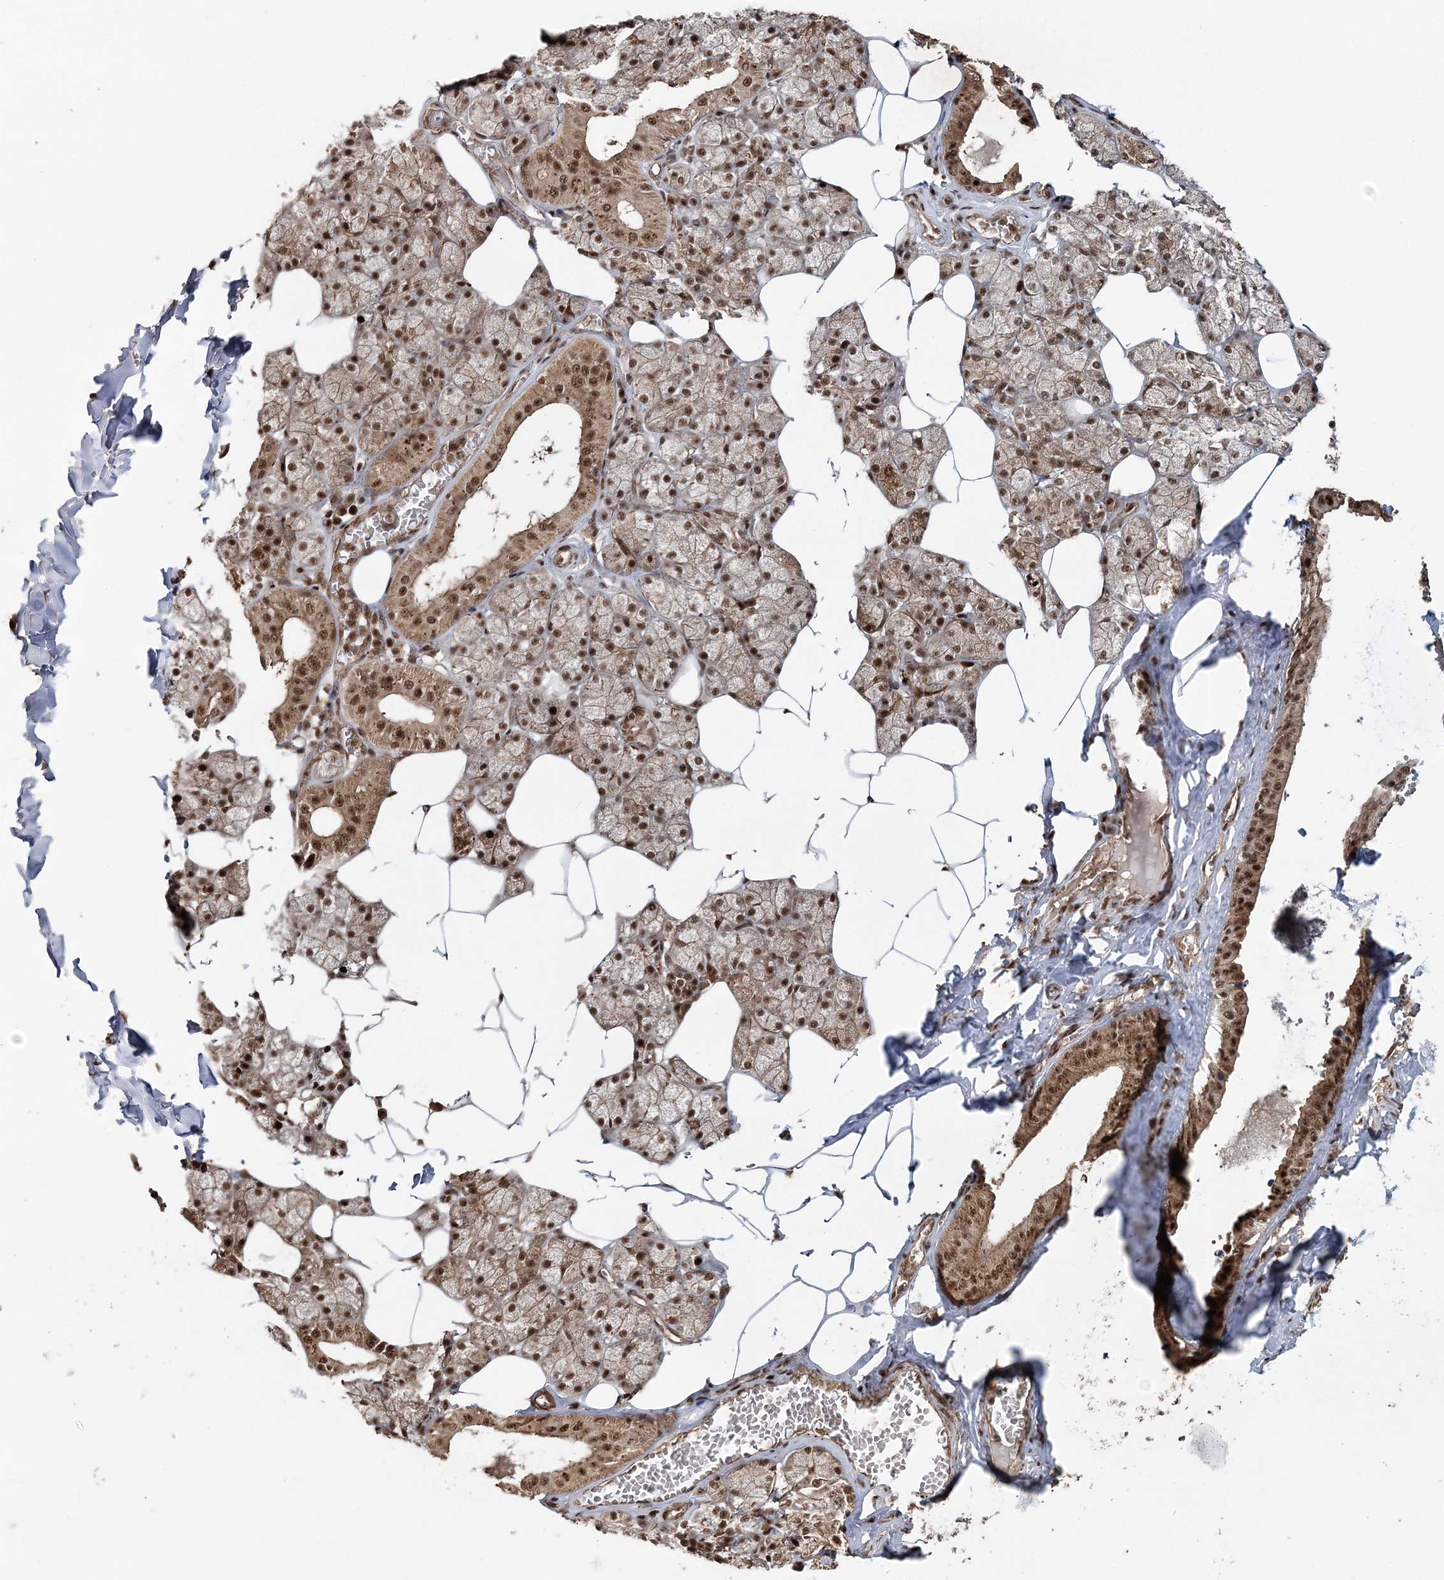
{"staining": {"intensity": "strong", "quantity": ">75%", "location": "cytoplasmic/membranous,nuclear"}, "tissue": "salivary gland", "cell_type": "Glandular cells", "image_type": "normal", "snomed": [{"axis": "morphology", "description": "Normal tissue, NOS"}, {"axis": "topography", "description": "Salivary gland"}], "caption": "Salivary gland stained with DAB (3,3'-diaminobenzidine) immunohistochemistry (IHC) displays high levels of strong cytoplasmic/membranous,nuclear staining in about >75% of glandular cells. (Brightfield microscopy of DAB IHC at high magnification).", "gene": "EXOSC8", "patient": {"sex": "male", "age": 62}}